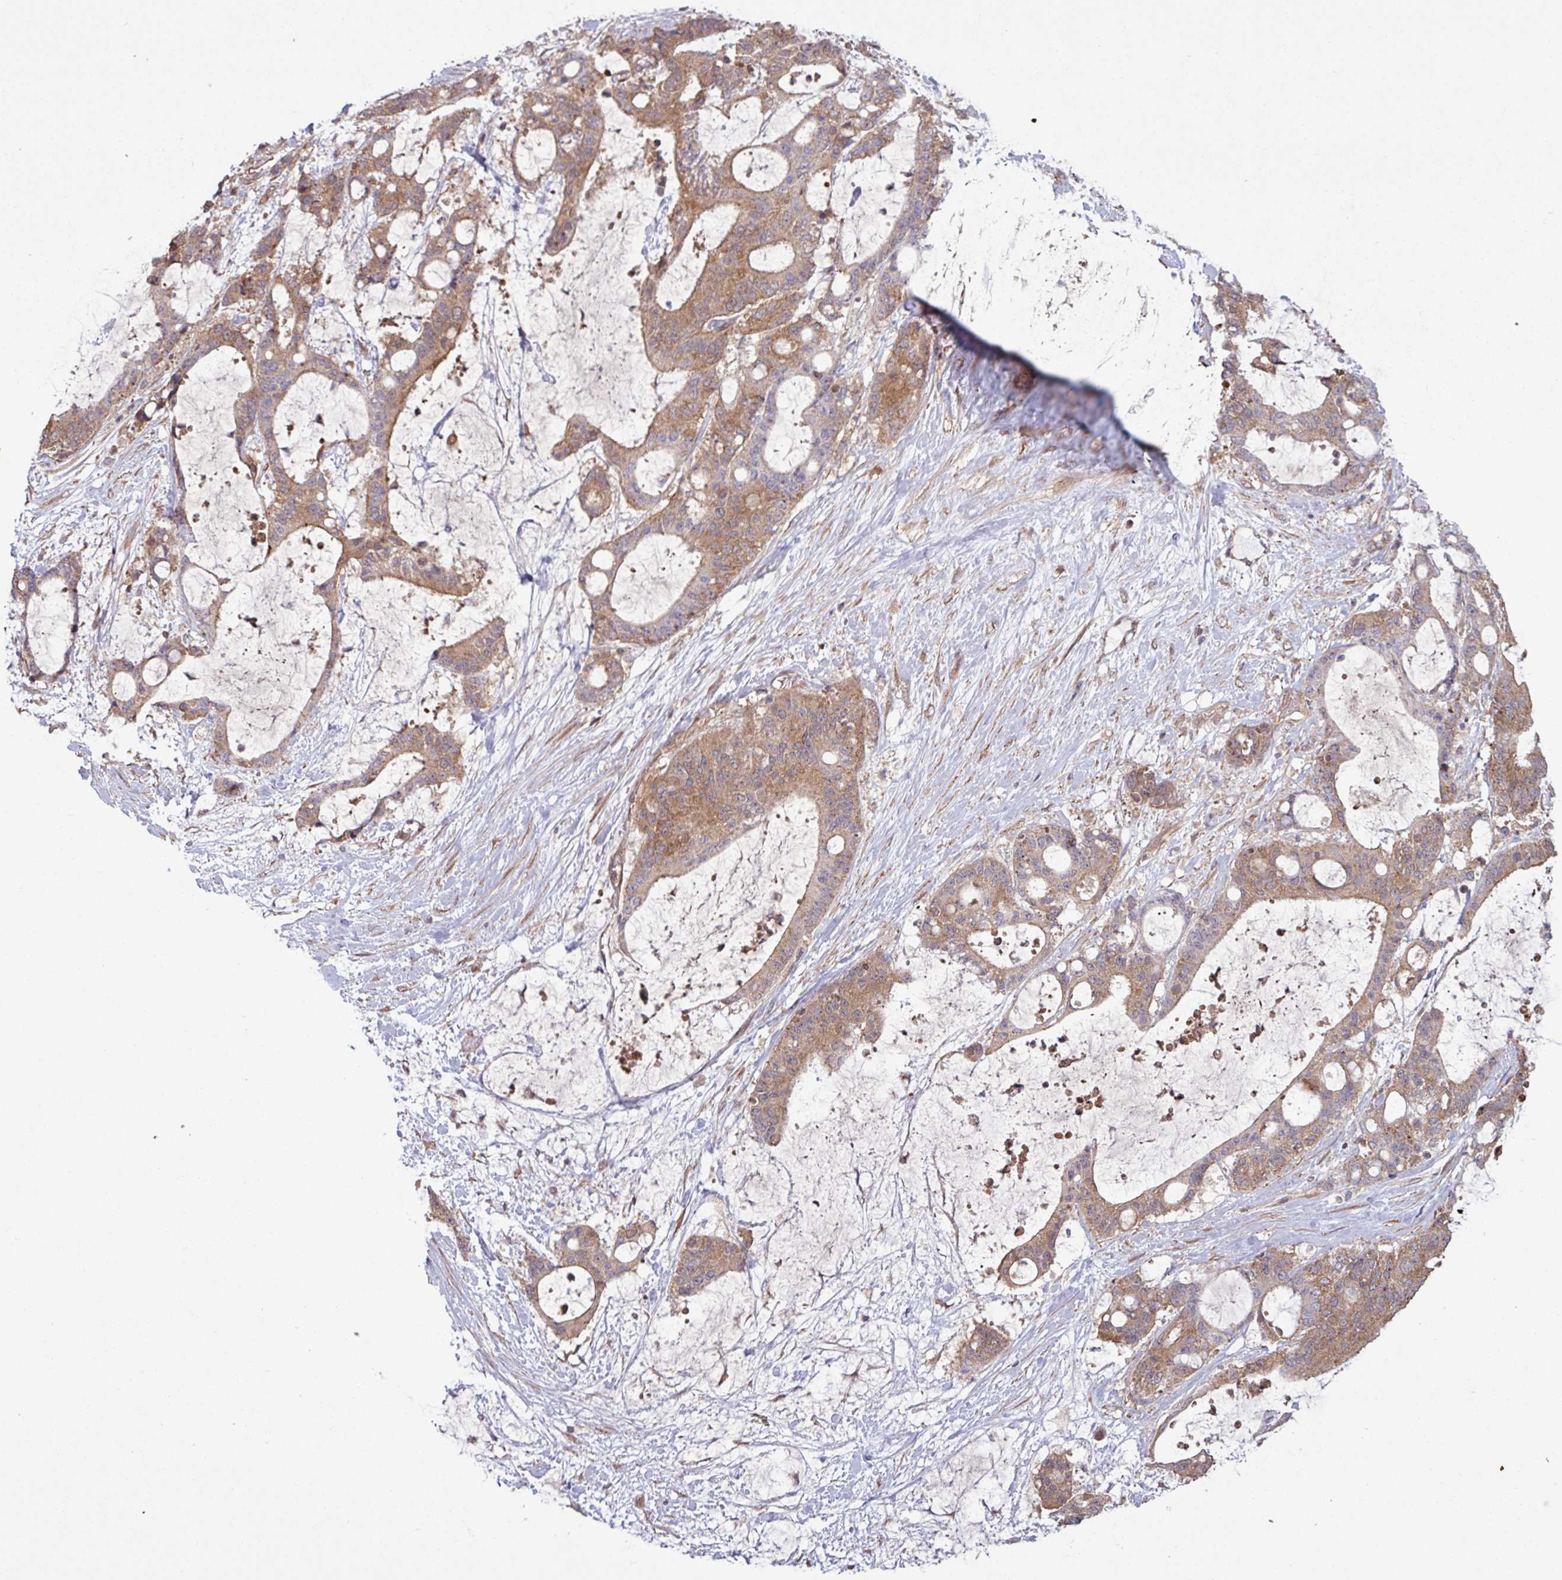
{"staining": {"intensity": "moderate", "quantity": ">75%", "location": "cytoplasmic/membranous"}, "tissue": "liver cancer", "cell_type": "Tumor cells", "image_type": "cancer", "snomed": [{"axis": "morphology", "description": "Normal tissue, NOS"}, {"axis": "morphology", "description": "Cholangiocarcinoma"}, {"axis": "topography", "description": "Liver"}, {"axis": "topography", "description": "Peripheral nerve tissue"}], "caption": "Human cholangiocarcinoma (liver) stained with a brown dye displays moderate cytoplasmic/membranous positive expression in approximately >75% of tumor cells.", "gene": "TRABD2A", "patient": {"sex": "female", "age": 73}}